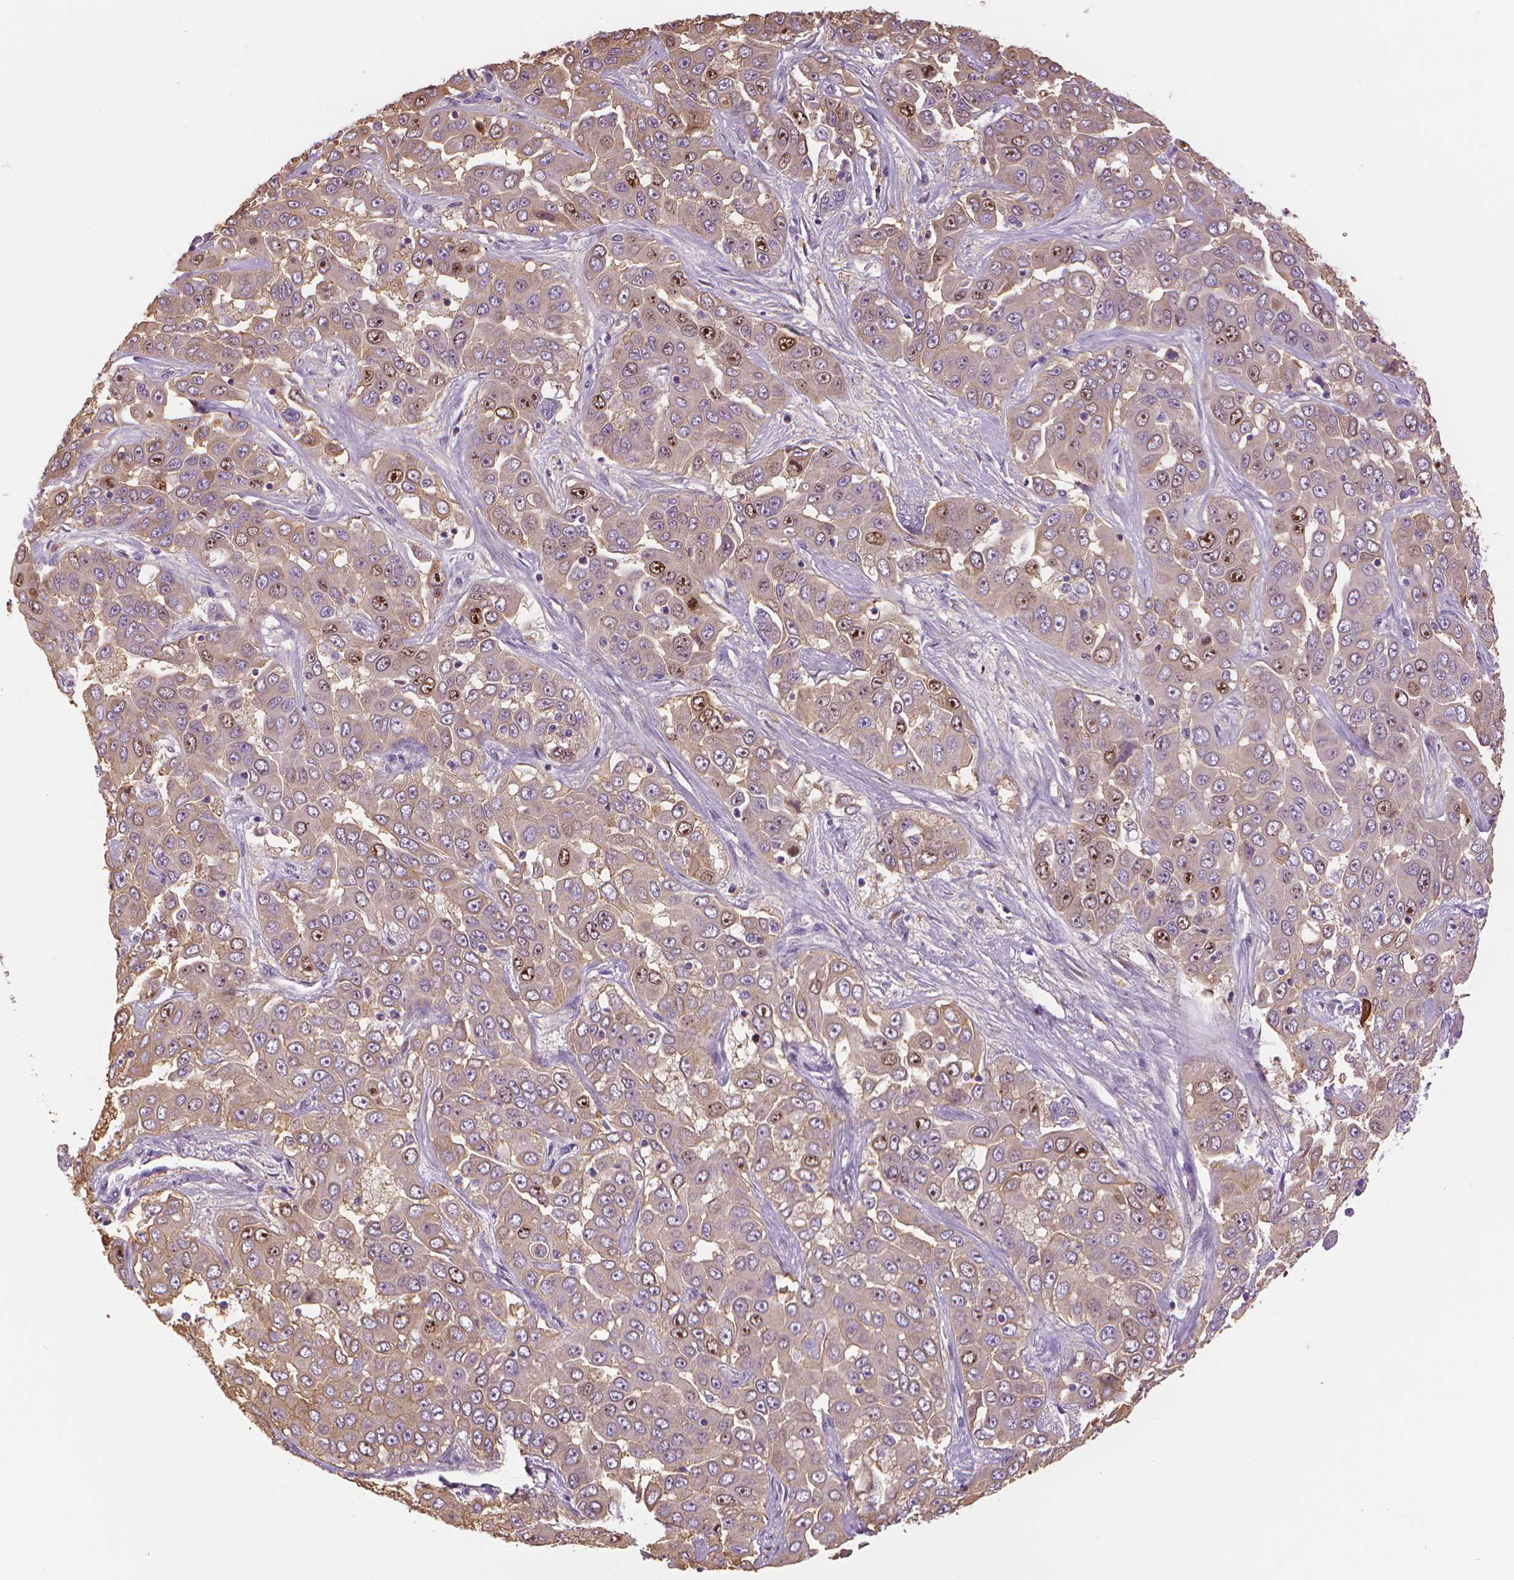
{"staining": {"intensity": "strong", "quantity": "25%-75%", "location": "nuclear"}, "tissue": "liver cancer", "cell_type": "Tumor cells", "image_type": "cancer", "snomed": [{"axis": "morphology", "description": "Cholangiocarcinoma"}, {"axis": "topography", "description": "Liver"}], "caption": "Liver cancer stained with DAB IHC reveals high levels of strong nuclear positivity in approximately 25%-75% of tumor cells.", "gene": "MKI67", "patient": {"sex": "female", "age": 52}}